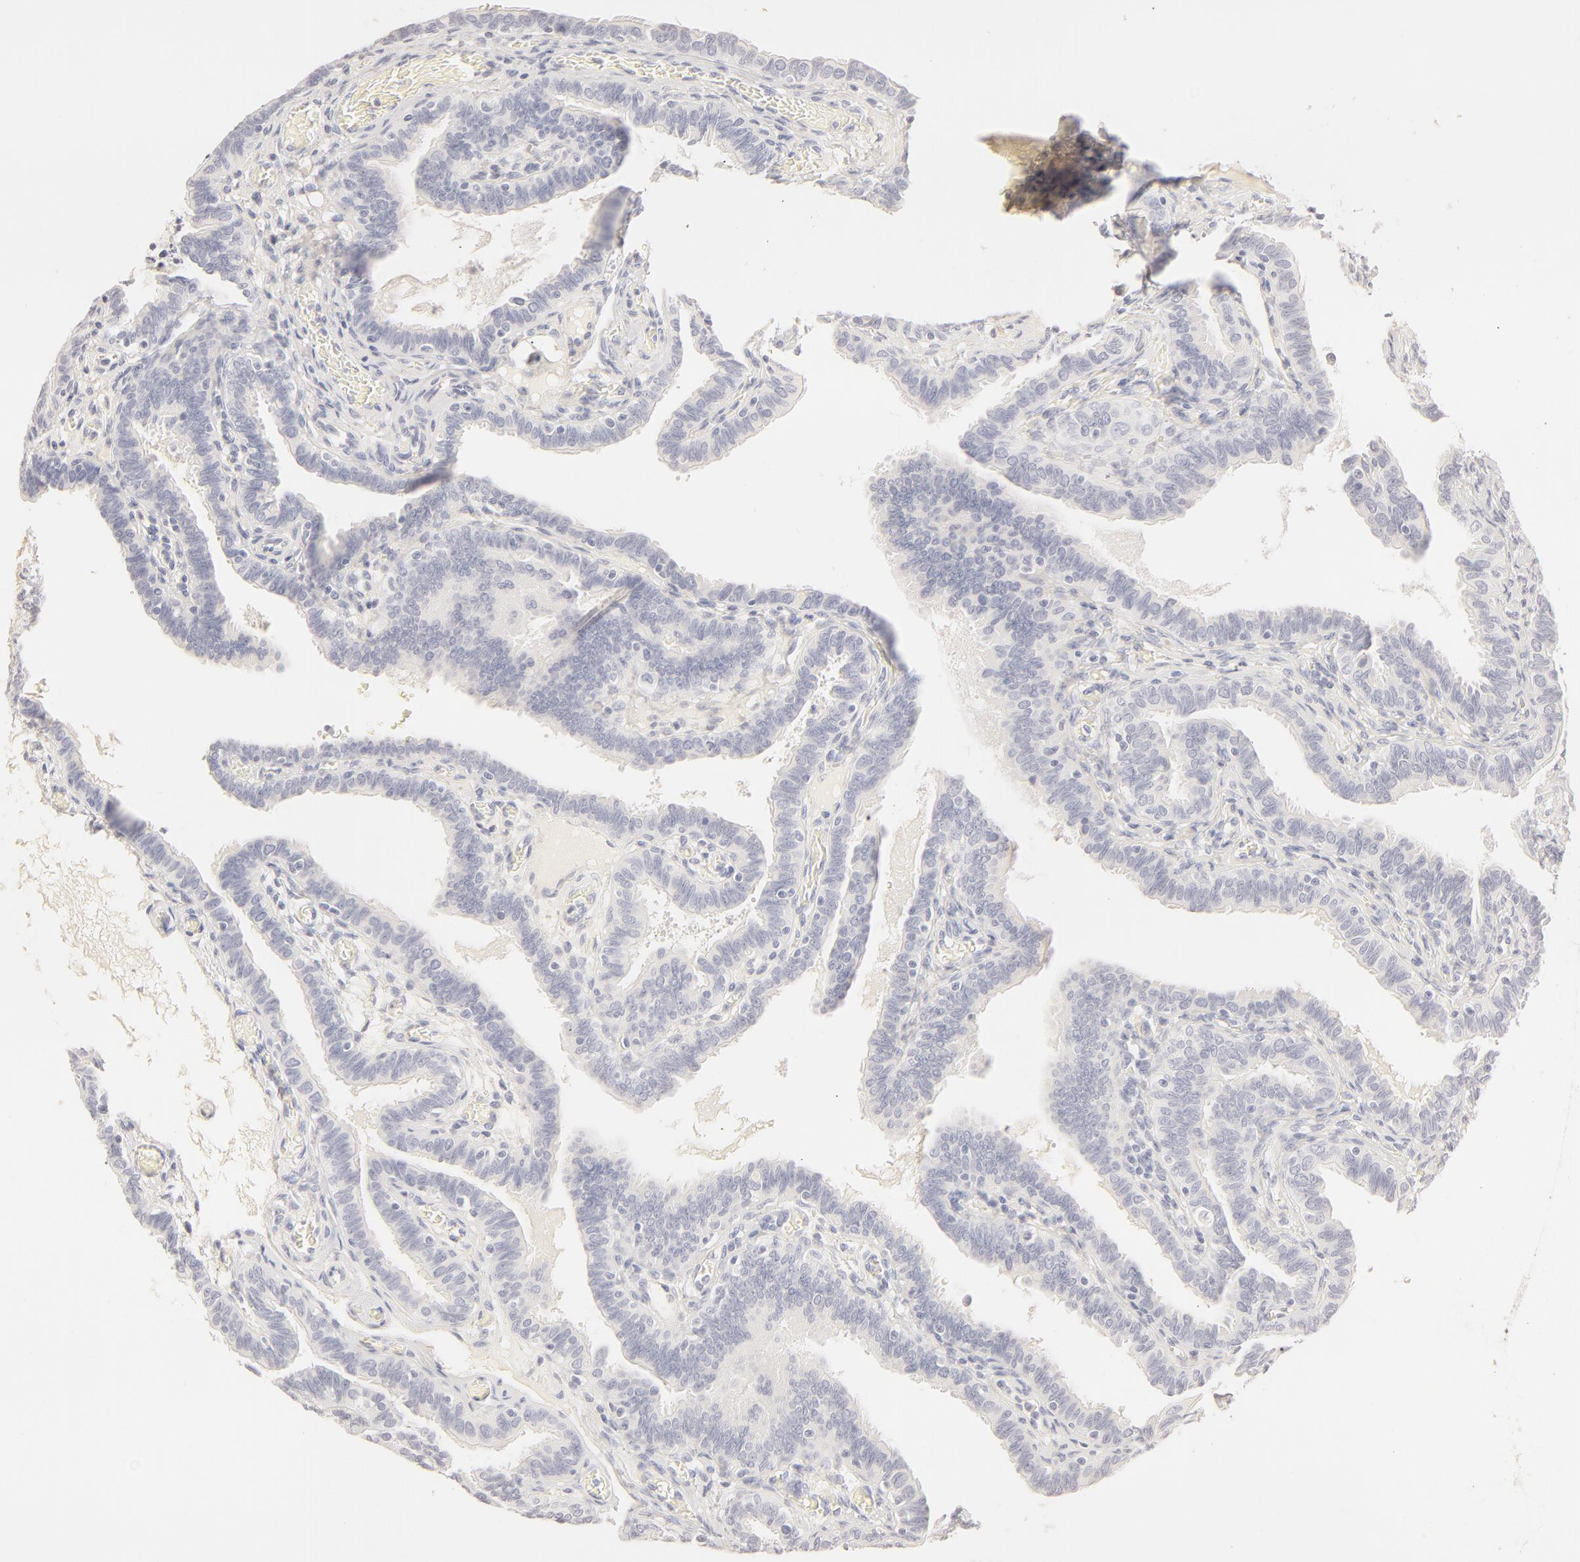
{"staining": {"intensity": "negative", "quantity": "none", "location": "none"}, "tissue": "fallopian tube", "cell_type": "Glandular cells", "image_type": "normal", "snomed": [{"axis": "morphology", "description": "Normal tissue, NOS"}, {"axis": "topography", "description": "Fallopian tube"}], "caption": "Immunohistochemical staining of normal human fallopian tube reveals no significant expression in glandular cells.", "gene": "LGALS7B", "patient": {"sex": "female", "age": 38}}